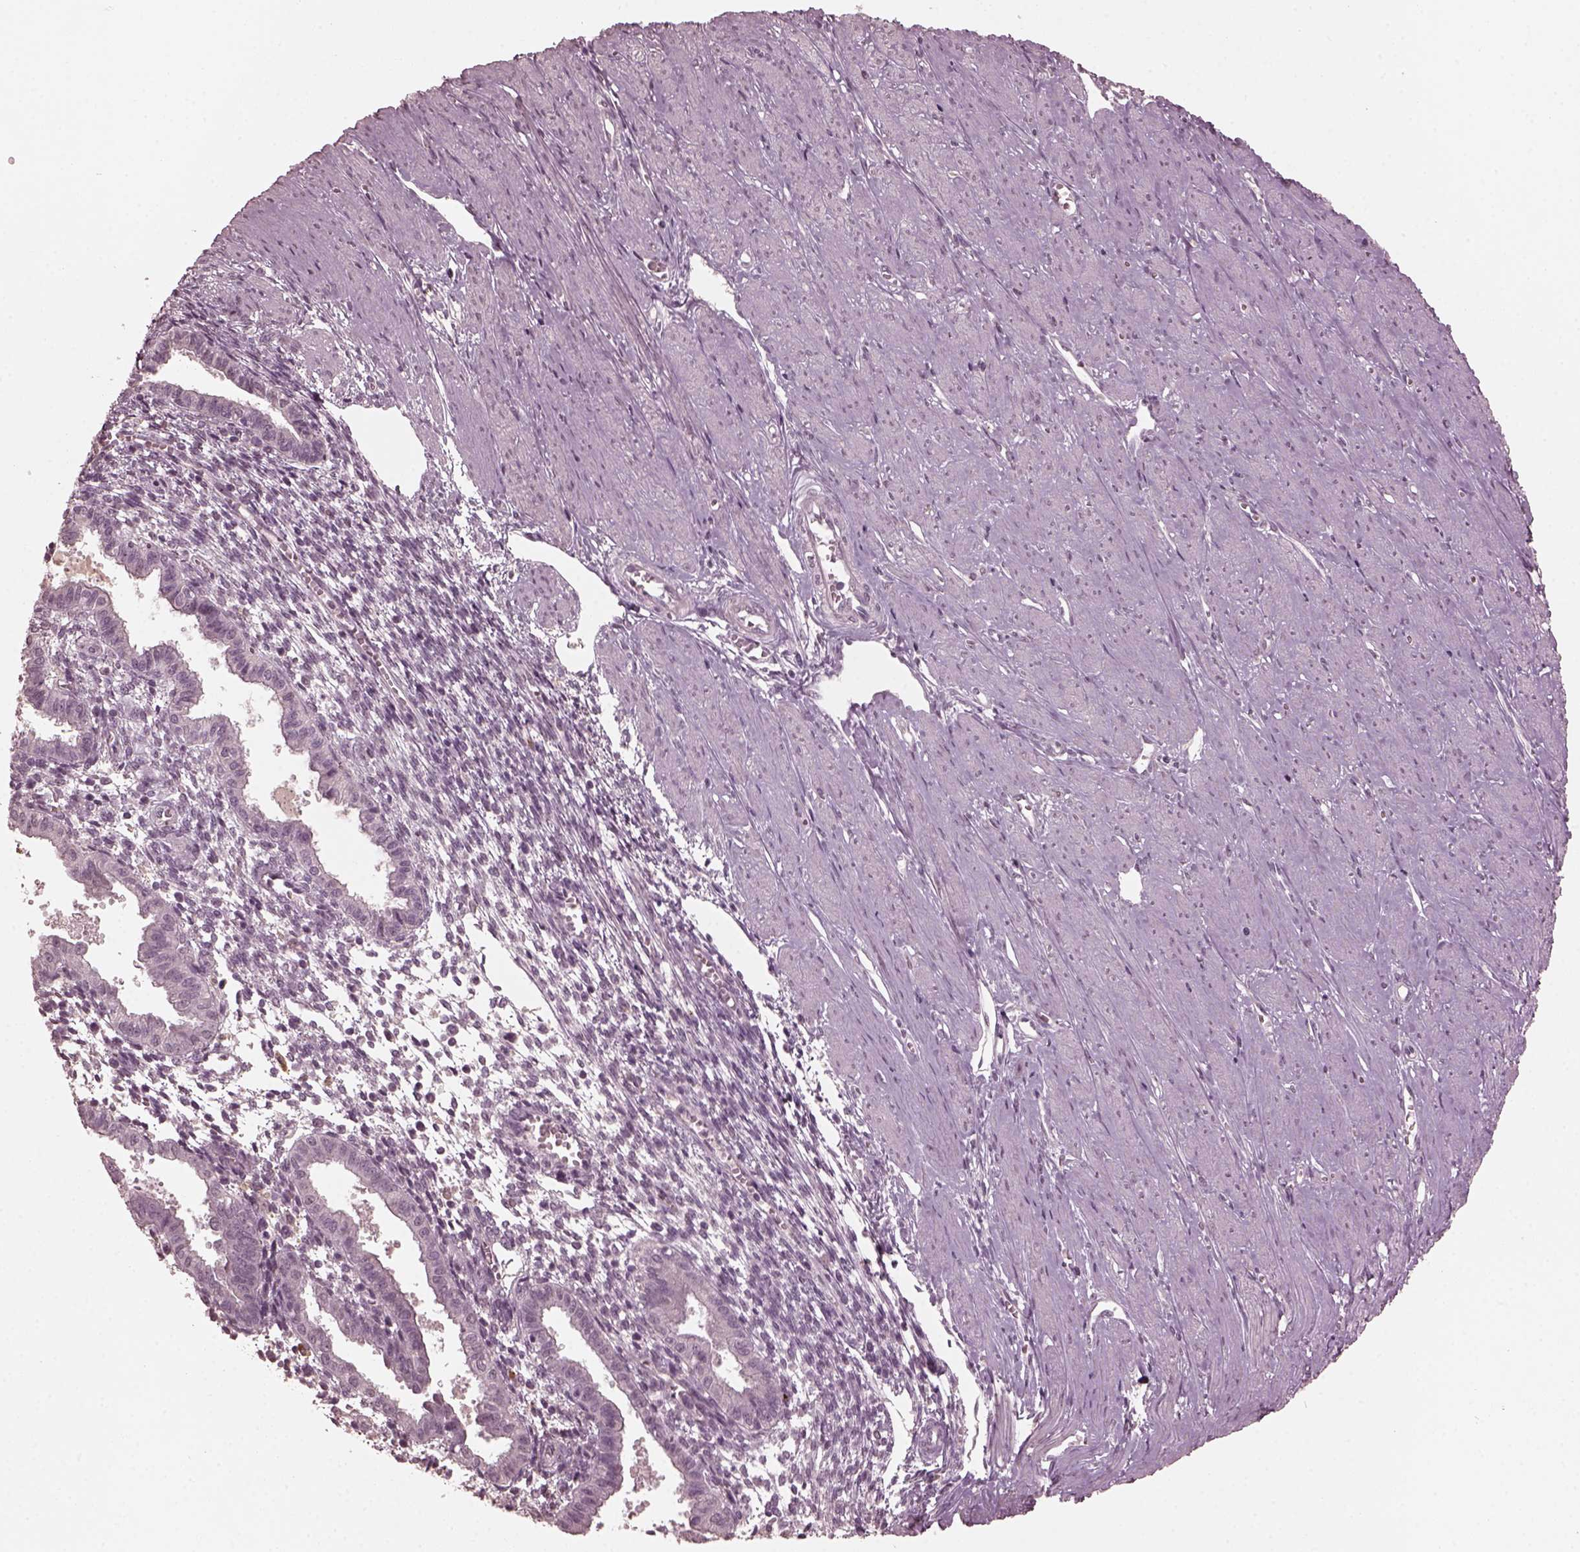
{"staining": {"intensity": "negative", "quantity": "none", "location": "none"}, "tissue": "endometrium", "cell_type": "Cells in endometrial stroma", "image_type": "normal", "snomed": [{"axis": "morphology", "description": "Normal tissue, NOS"}, {"axis": "topography", "description": "Endometrium"}], "caption": "Immunohistochemistry (IHC) of benign endometrium demonstrates no positivity in cells in endometrial stroma.", "gene": "KRT79", "patient": {"sex": "female", "age": 37}}